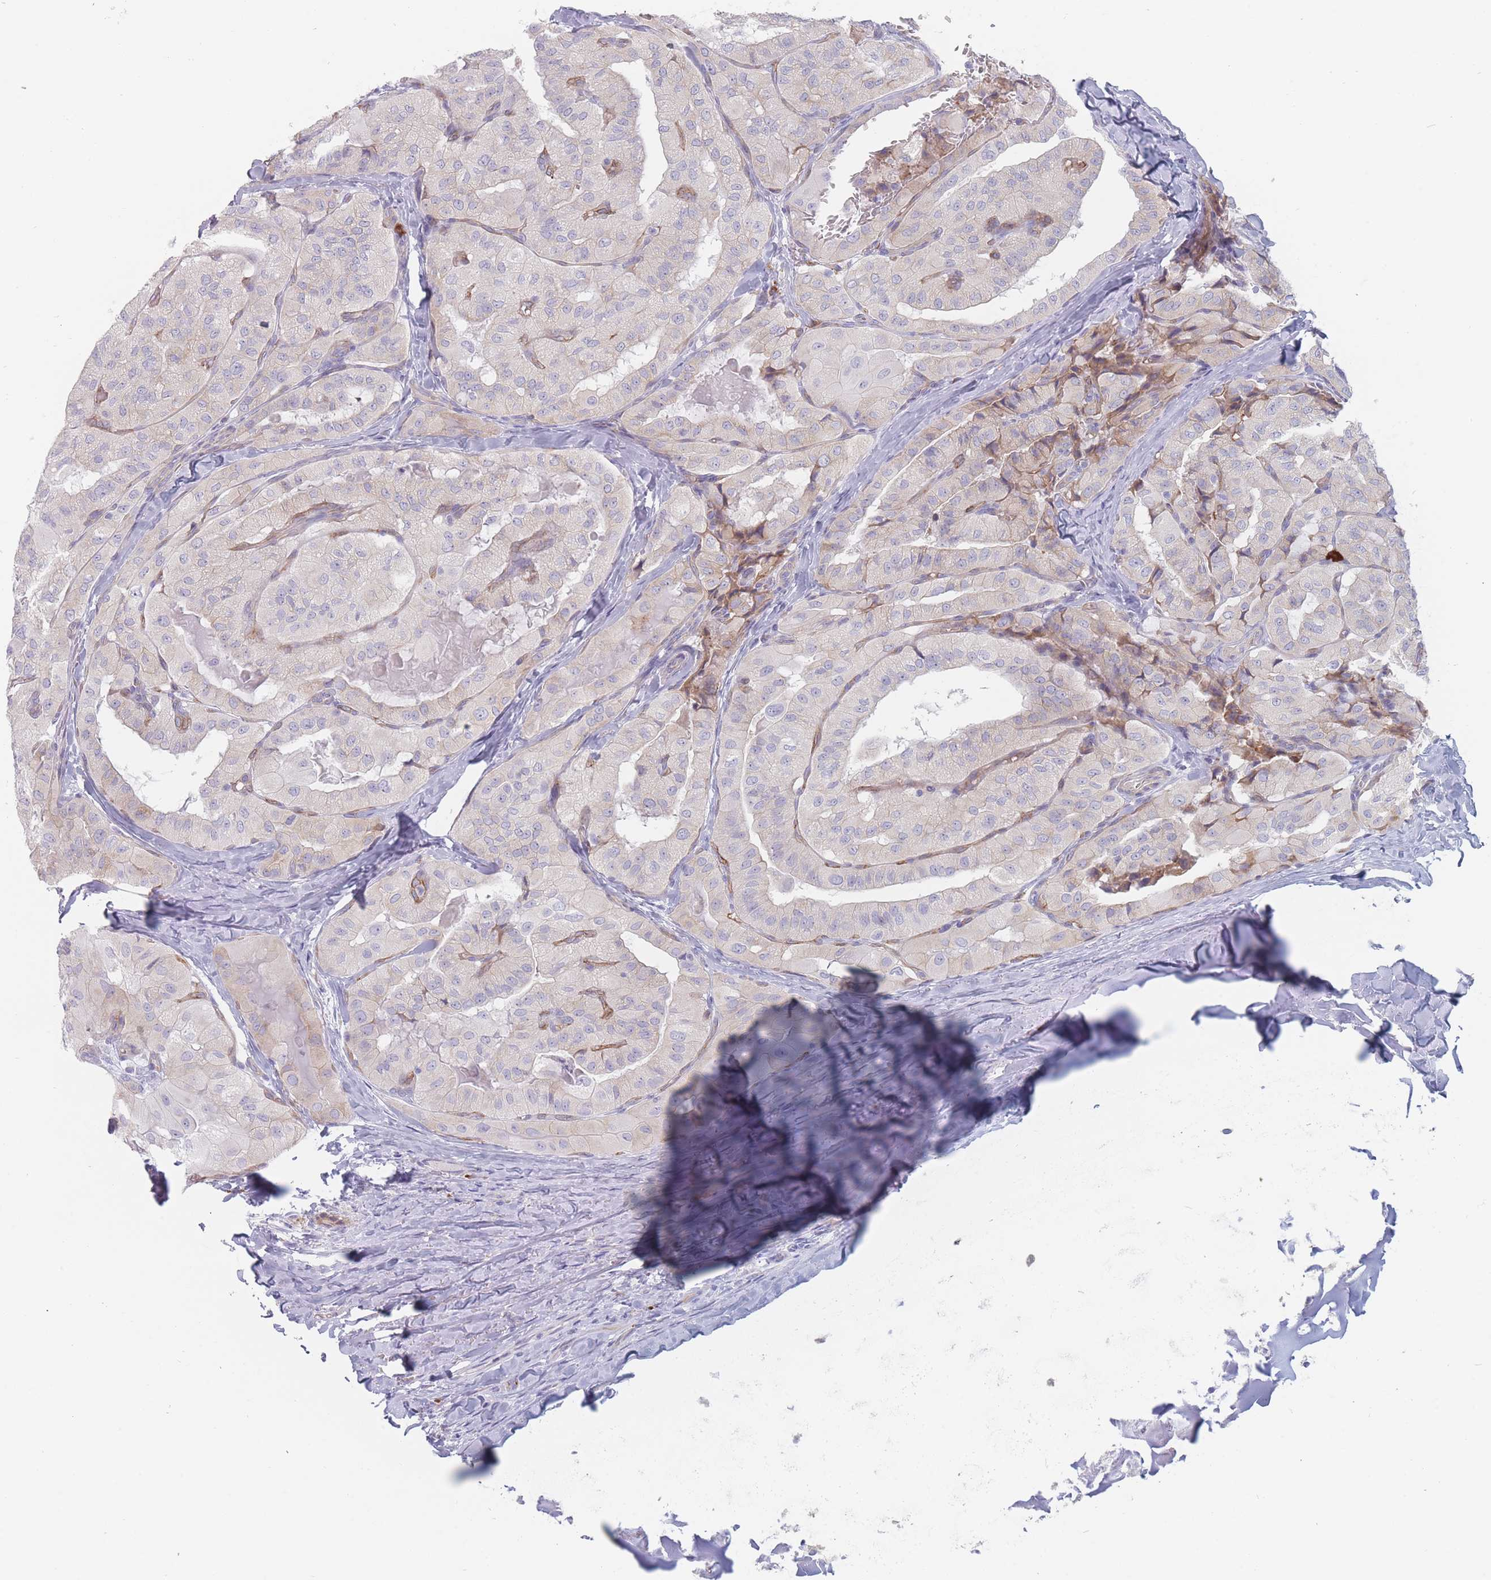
{"staining": {"intensity": "negative", "quantity": "none", "location": "none"}, "tissue": "thyroid cancer", "cell_type": "Tumor cells", "image_type": "cancer", "snomed": [{"axis": "morphology", "description": "Normal tissue, NOS"}, {"axis": "morphology", "description": "Papillary adenocarcinoma, NOS"}, {"axis": "topography", "description": "Thyroid gland"}], "caption": "Immunohistochemical staining of human thyroid papillary adenocarcinoma demonstrates no significant staining in tumor cells.", "gene": "ERBIN", "patient": {"sex": "female", "age": 59}}